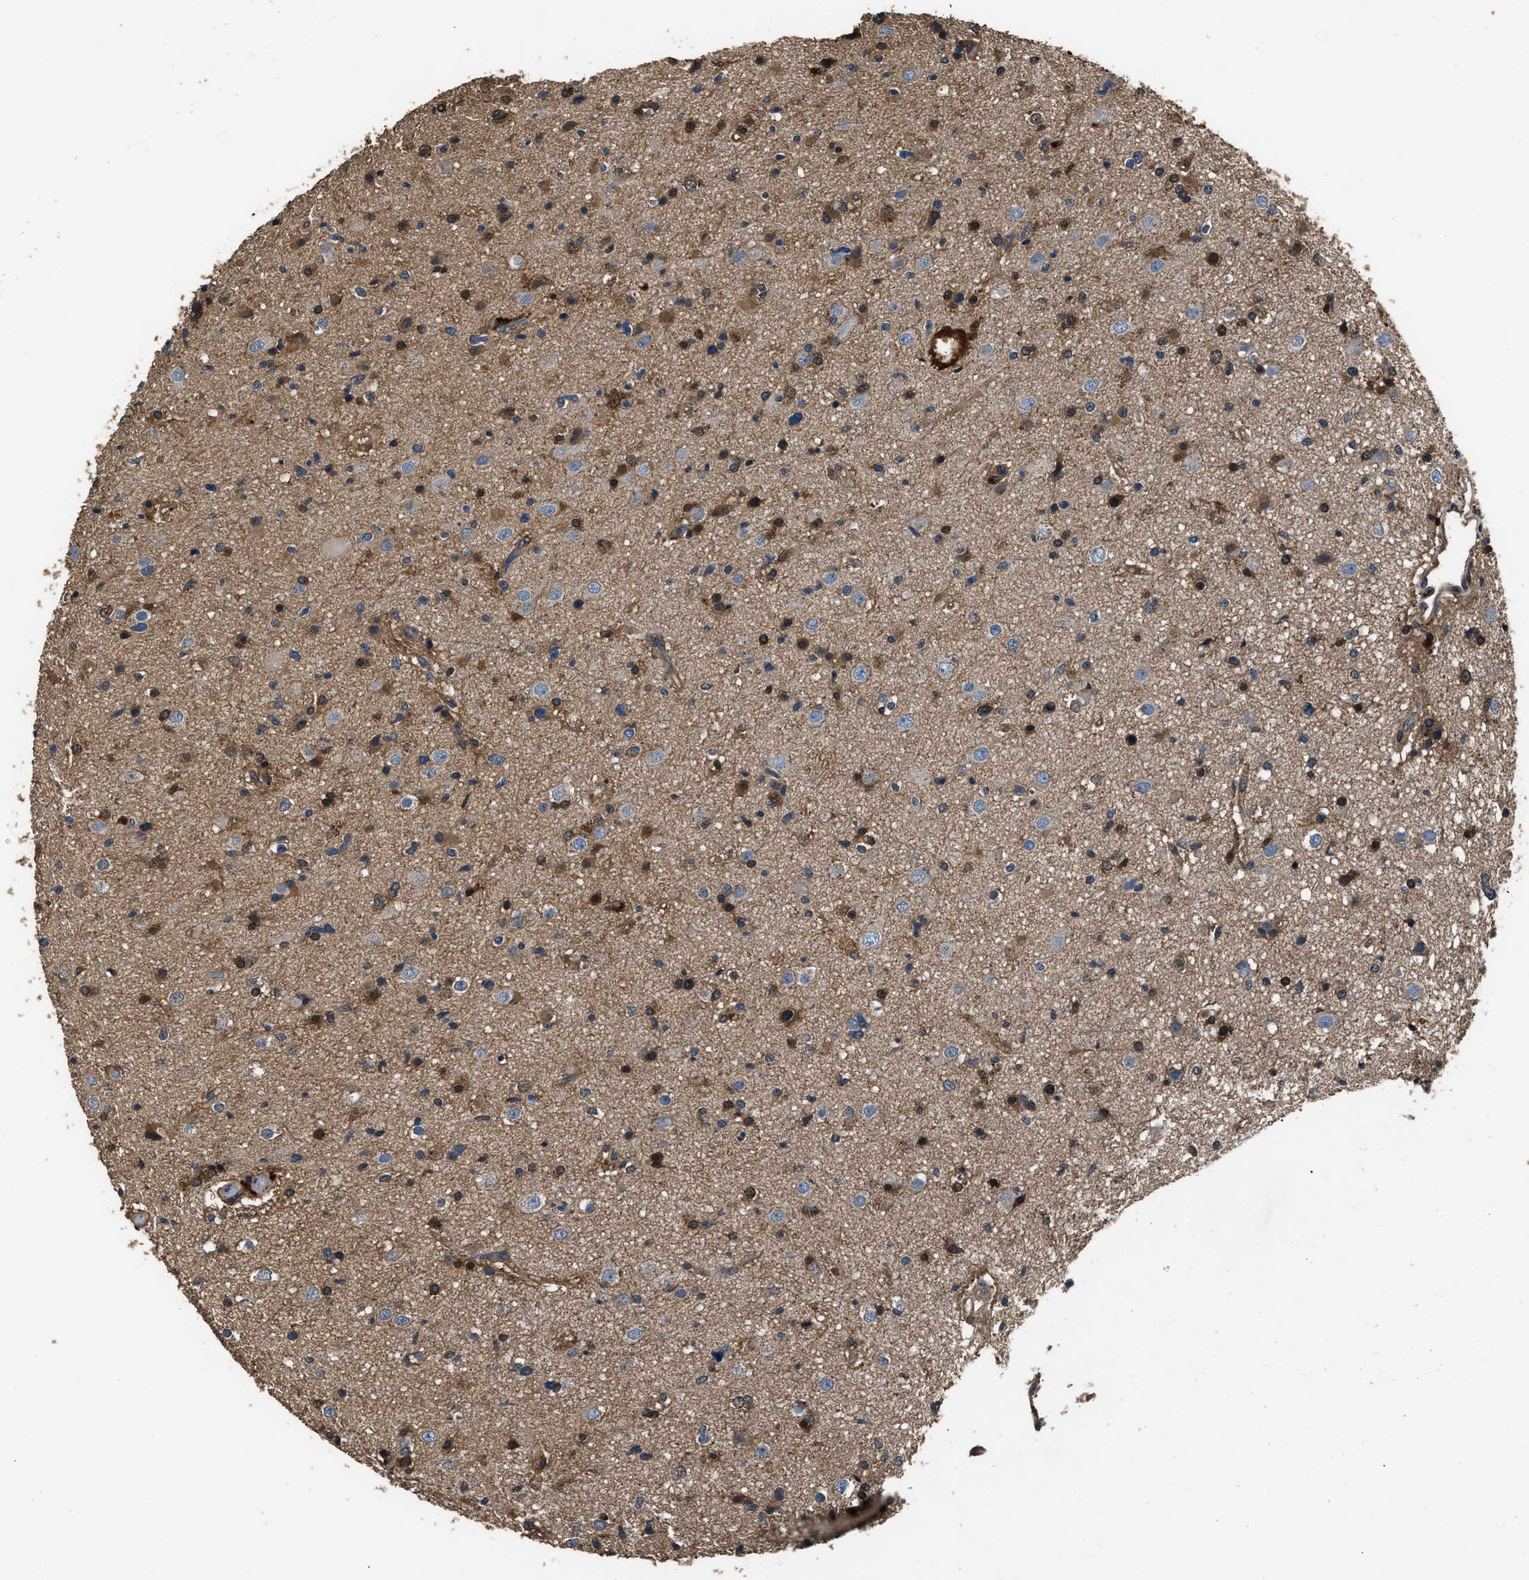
{"staining": {"intensity": "moderate", "quantity": ">75%", "location": "cytoplasmic/membranous"}, "tissue": "glioma", "cell_type": "Tumor cells", "image_type": "cancer", "snomed": [{"axis": "morphology", "description": "Glioma, malignant, High grade"}, {"axis": "topography", "description": "Brain"}], "caption": "Immunohistochemical staining of glioma displays medium levels of moderate cytoplasmic/membranous protein positivity in approximately >75% of tumor cells.", "gene": "GSTP1", "patient": {"sex": "male", "age": 33}}